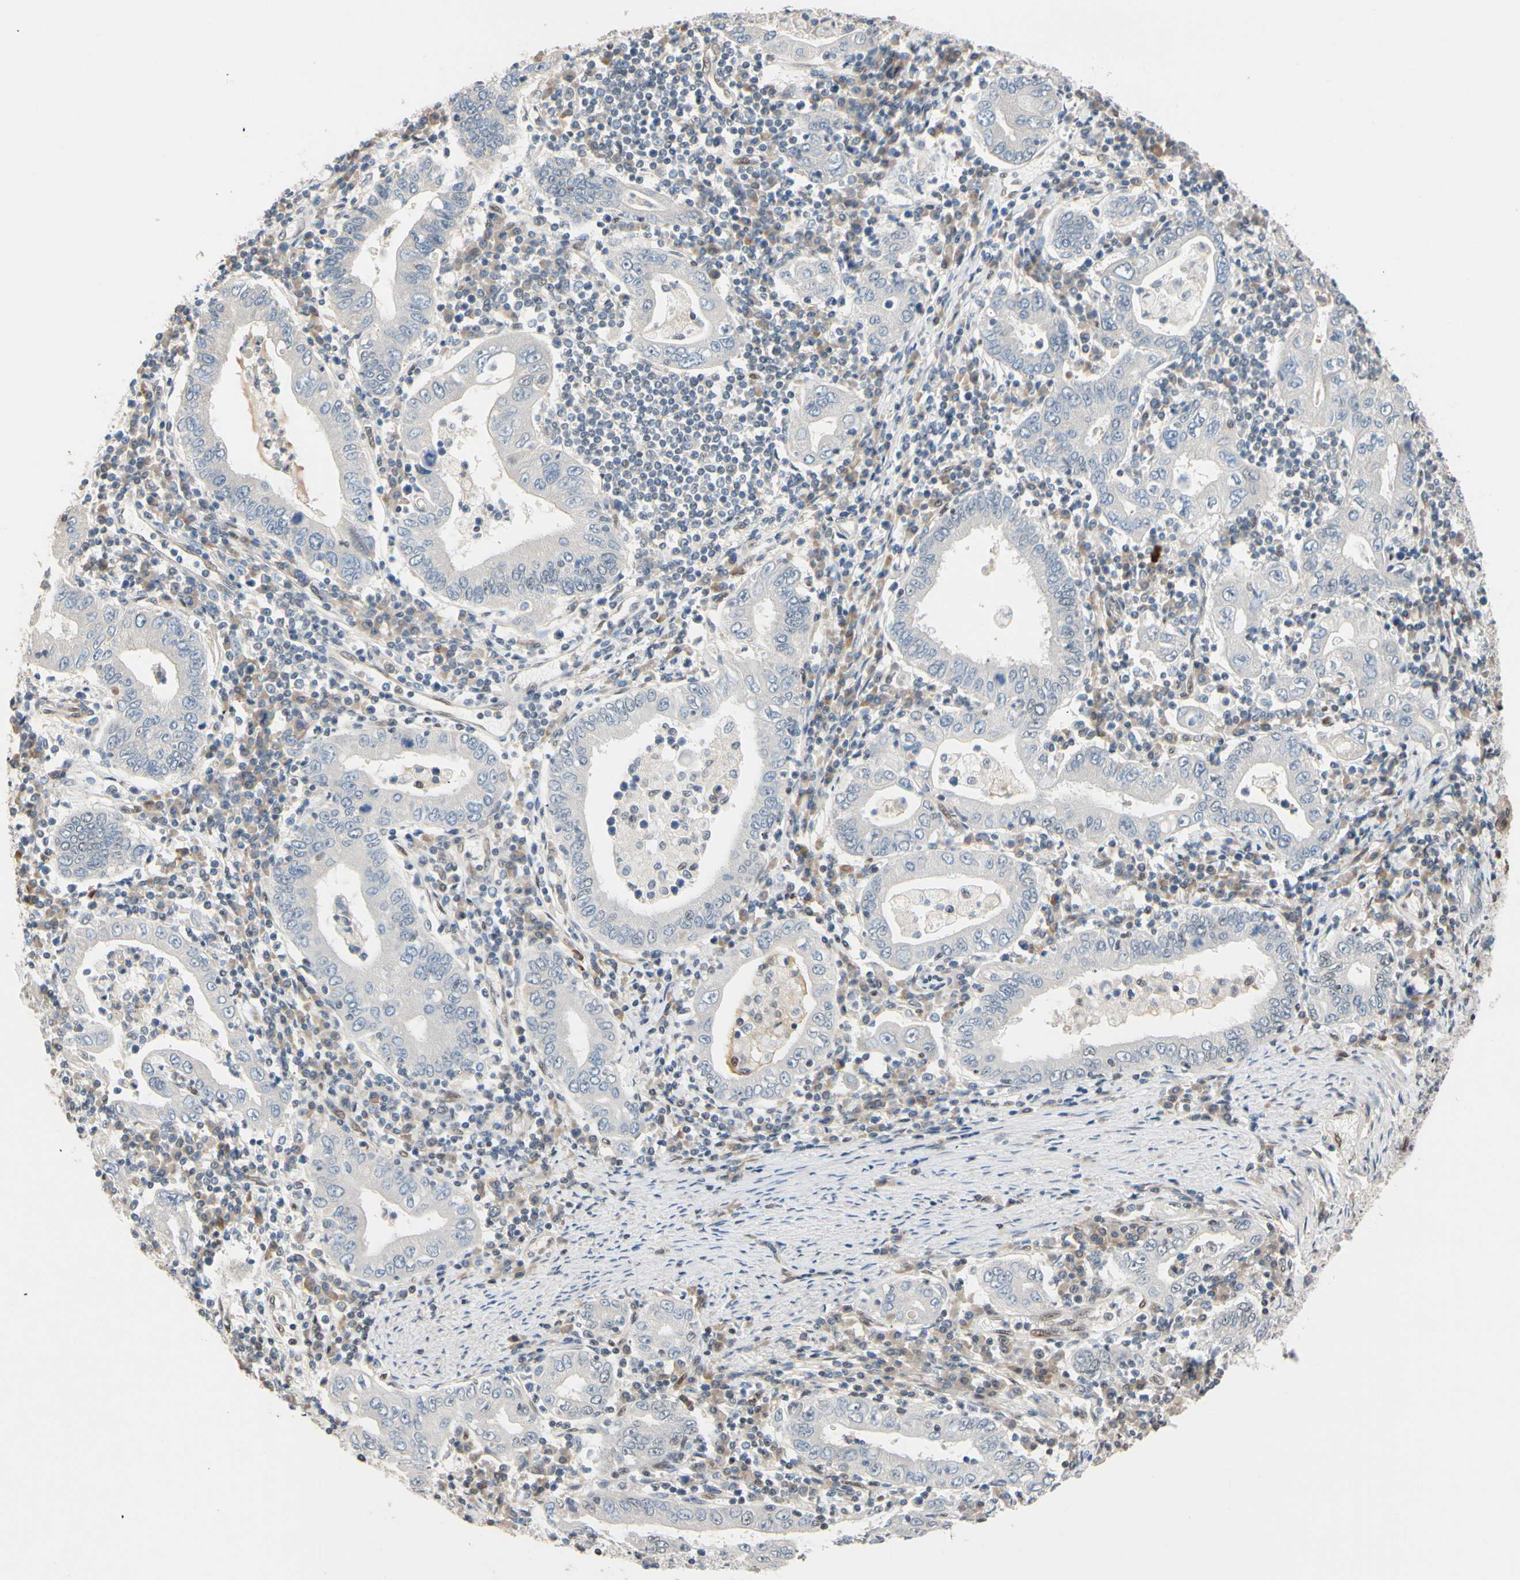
{"staining": {"intensity": "negative", "quantity": "none", "location": "none"}, "tissue": "stomach cancer", "cell_type": "Tumor cells", "image_type": "cancer", "snomed": [{"axis": "morphology", "description": "Normal tissue, NOS"}, {"axis": "morphology", "description": "Adenocarcinoma, NOS"}, {"axis": "topography", "description": "Esophagus"}, {"axis": "topography", "description": "Stomach, upper"}, {"axis": "topography", "description": "Peripheral nerve tissue"}], "caption": "IHC photomicrograph of neoplastic tissue: stomach cancer (adenocarcinoma) stained with DAB reveals no significant protein positivity in tumor cells.", "gene": "TAF4", "patient": {"sex": "male", "age": 62}}